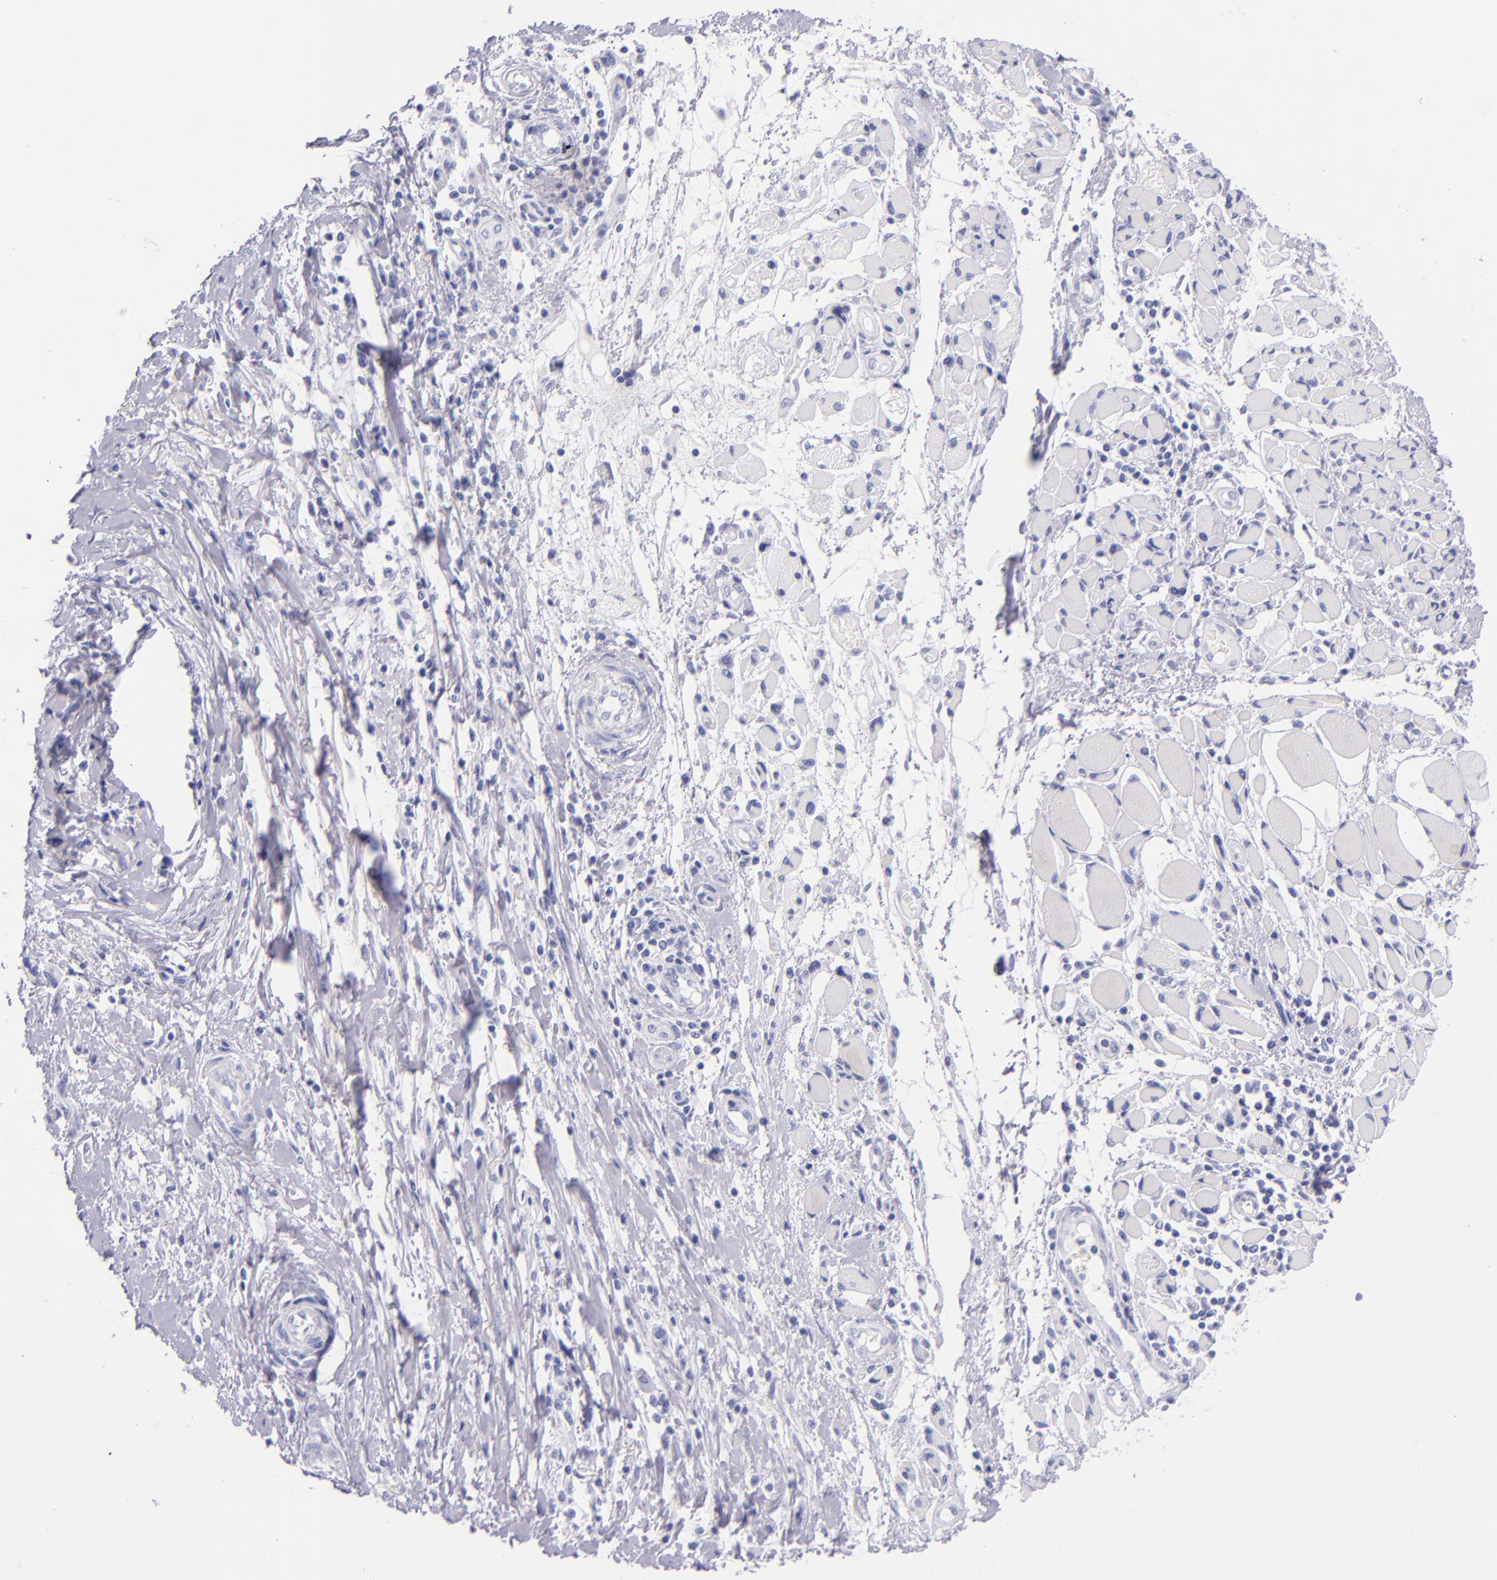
{"staining": {"intensity": "negative", "quantity": "none", "location": "none"}, "tissue": "melanoma", "cell_type": "Tumor cells", "image_type": "cancer", "snomed": [{"axis": "morphology", "description": "Malignant melanoma, NOS"}, {"axis": "topography", "description": "Skin"}], "caption": "High power microscopy image of an immunohistochemistry photomicrograph of malignant melanoma, revealing no significant positivity in tumor cells.", "gene": "SFTPB", "patient": {"sex": "male", "age": 91}}